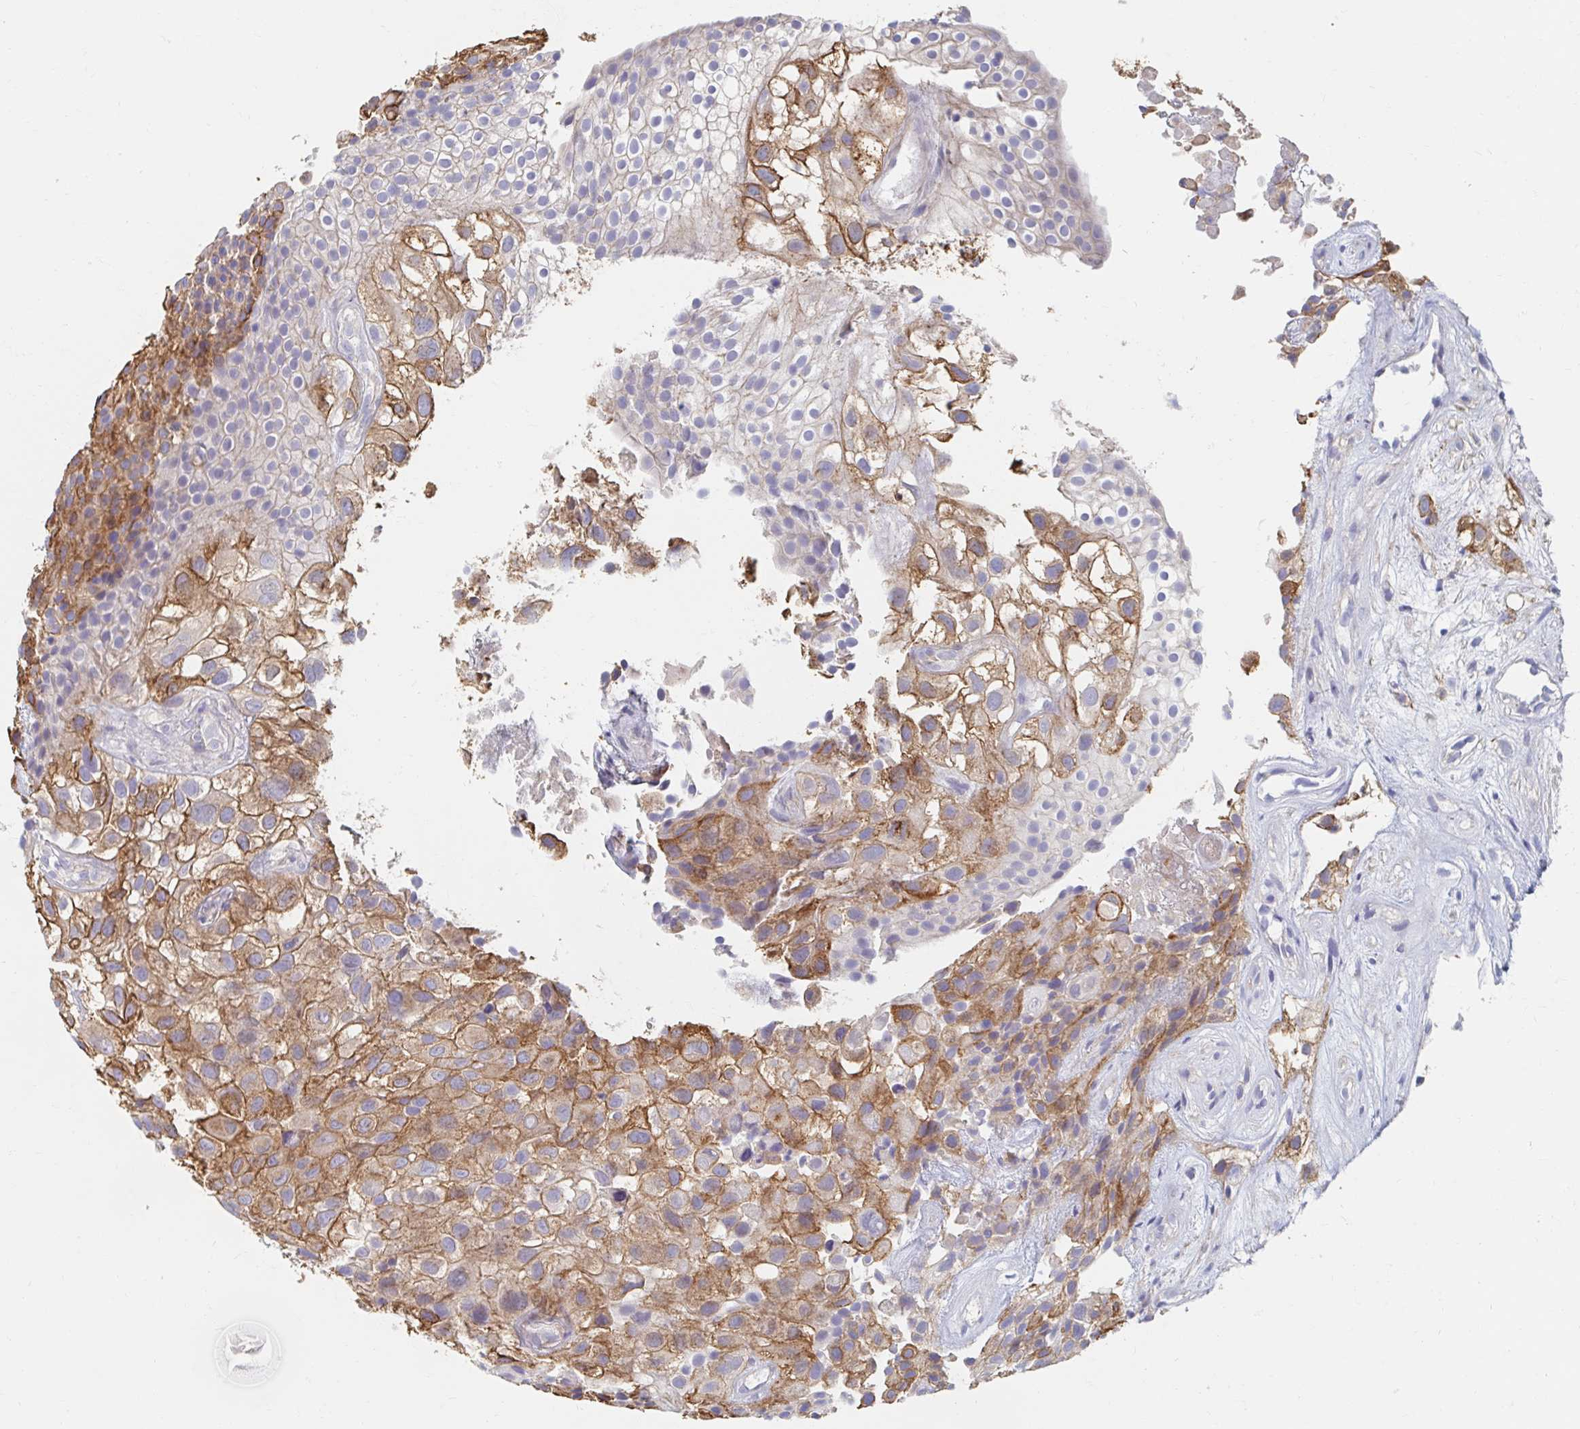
{"staining": {"intensity": "moderate", "quantity": ">75%", "location": "cytoplasmic/membranous"}, "tissue": "urothelial cancer", "cell_type": "Tumor cells", "image_type": "cancer", "snomed": [{"axis": "morphology", "description": "Urothelial carcinoma, High grade"}, {"axis": "topography", "description": "Urinary bladder"}], "caption": "Brown immunohistochemical staining in human urothelial cancer shows moderate cytoplasmic/membranous positivity in approximately >75% of tumor cells.", "gene": "MYLK2", "patient": {"sex": "male", "age": 56}}